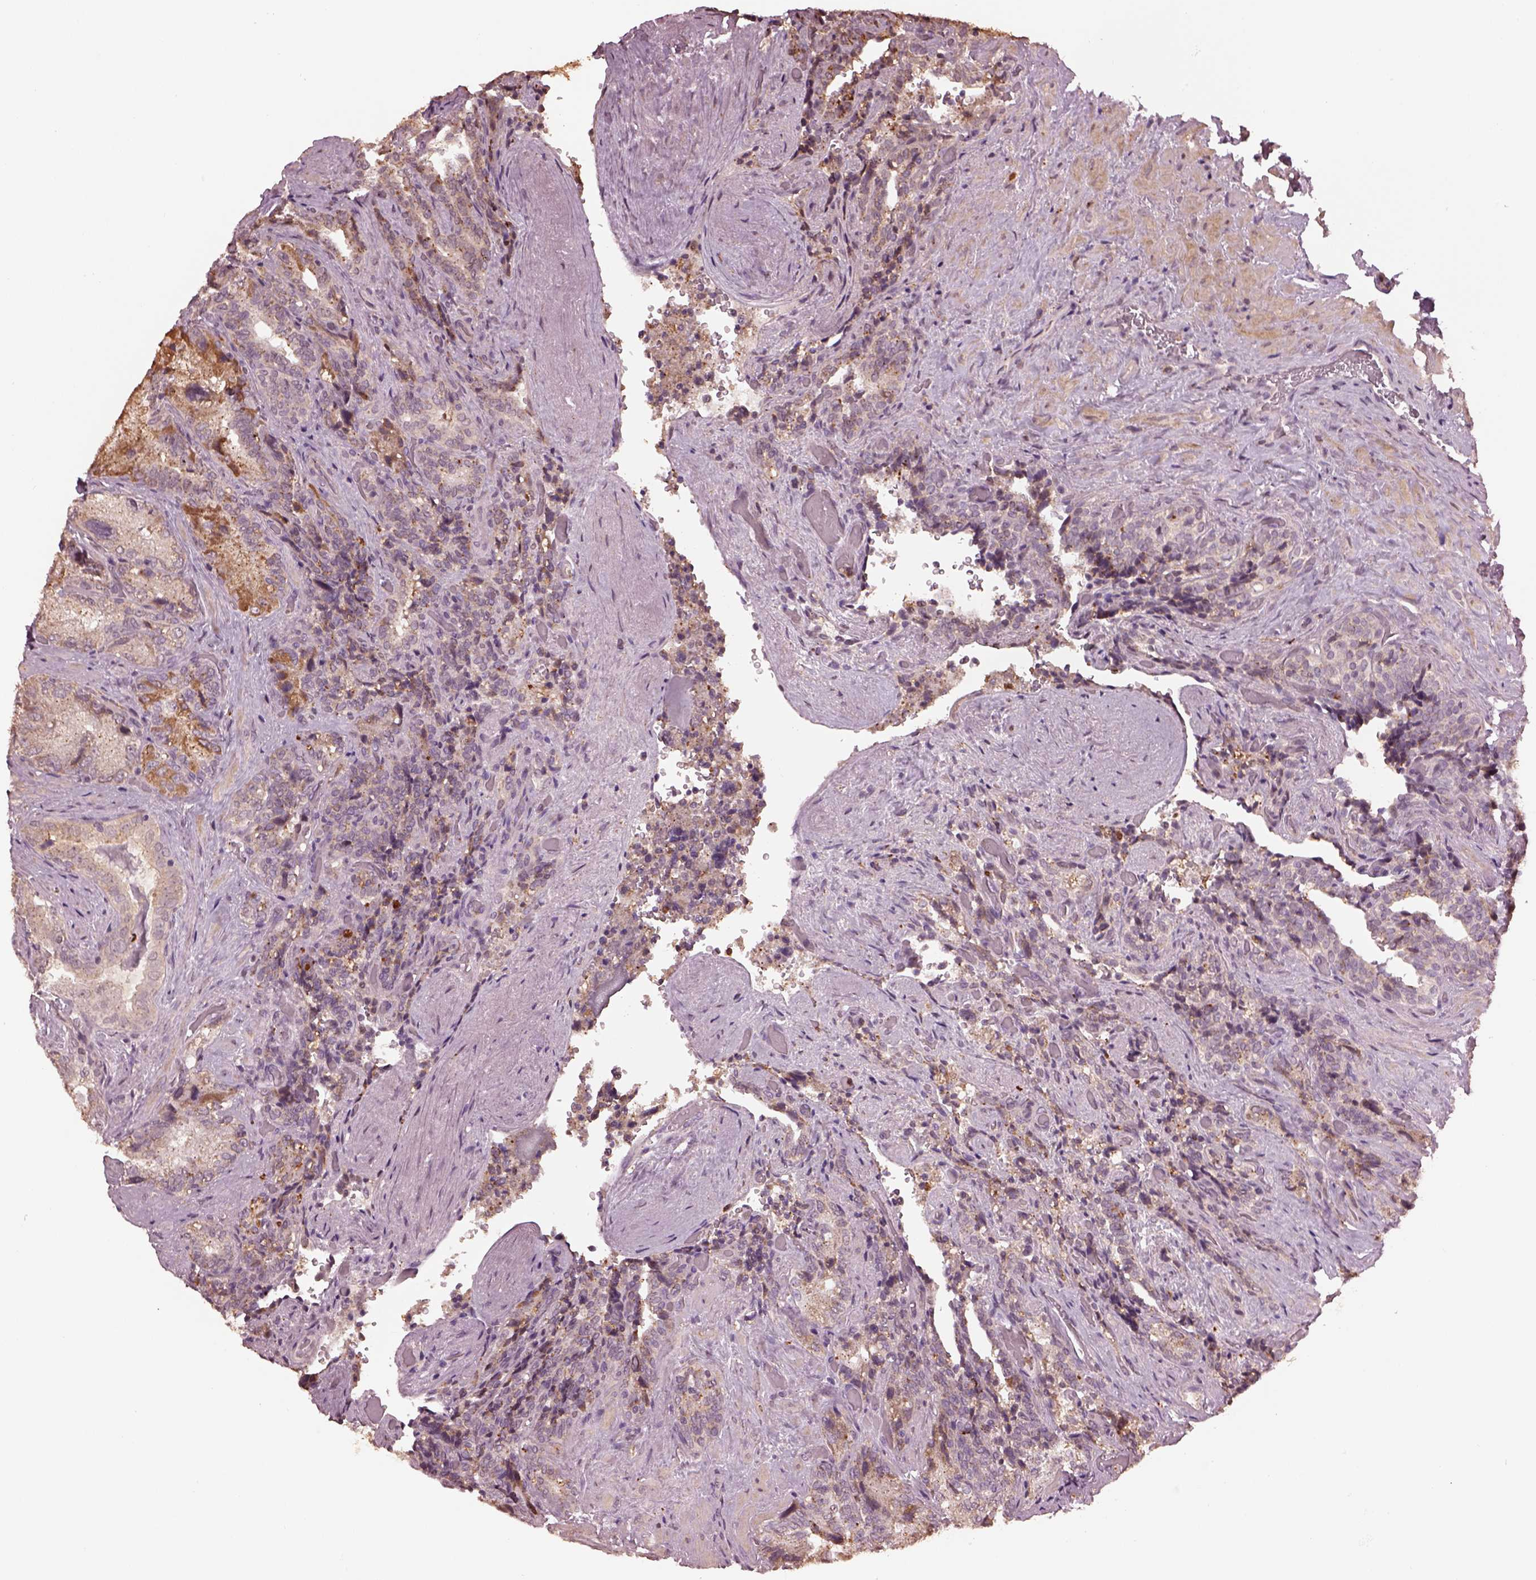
{"staining": {"intensity": "moderate", "quantity": ">75%", "location": "cytoplasmic/membranous"}, "tissue": "seminal vesicle", "cell_type": "Glandular cells", "image_type": "normal", "snomed": [{"axis": "morphology", "description": "Normal tissue, NOS"}, {"axis": "topography", "description": "Seminal veicle"}], "caption": "Brown immunohistochemical staining in normal seminal vesicle demonstrates moderate cytoplasmic/membranous positivity in approximately >75% of glandular cells.", "gene": "RUFY3", "patient": {"sex": "male", "age": 69}}